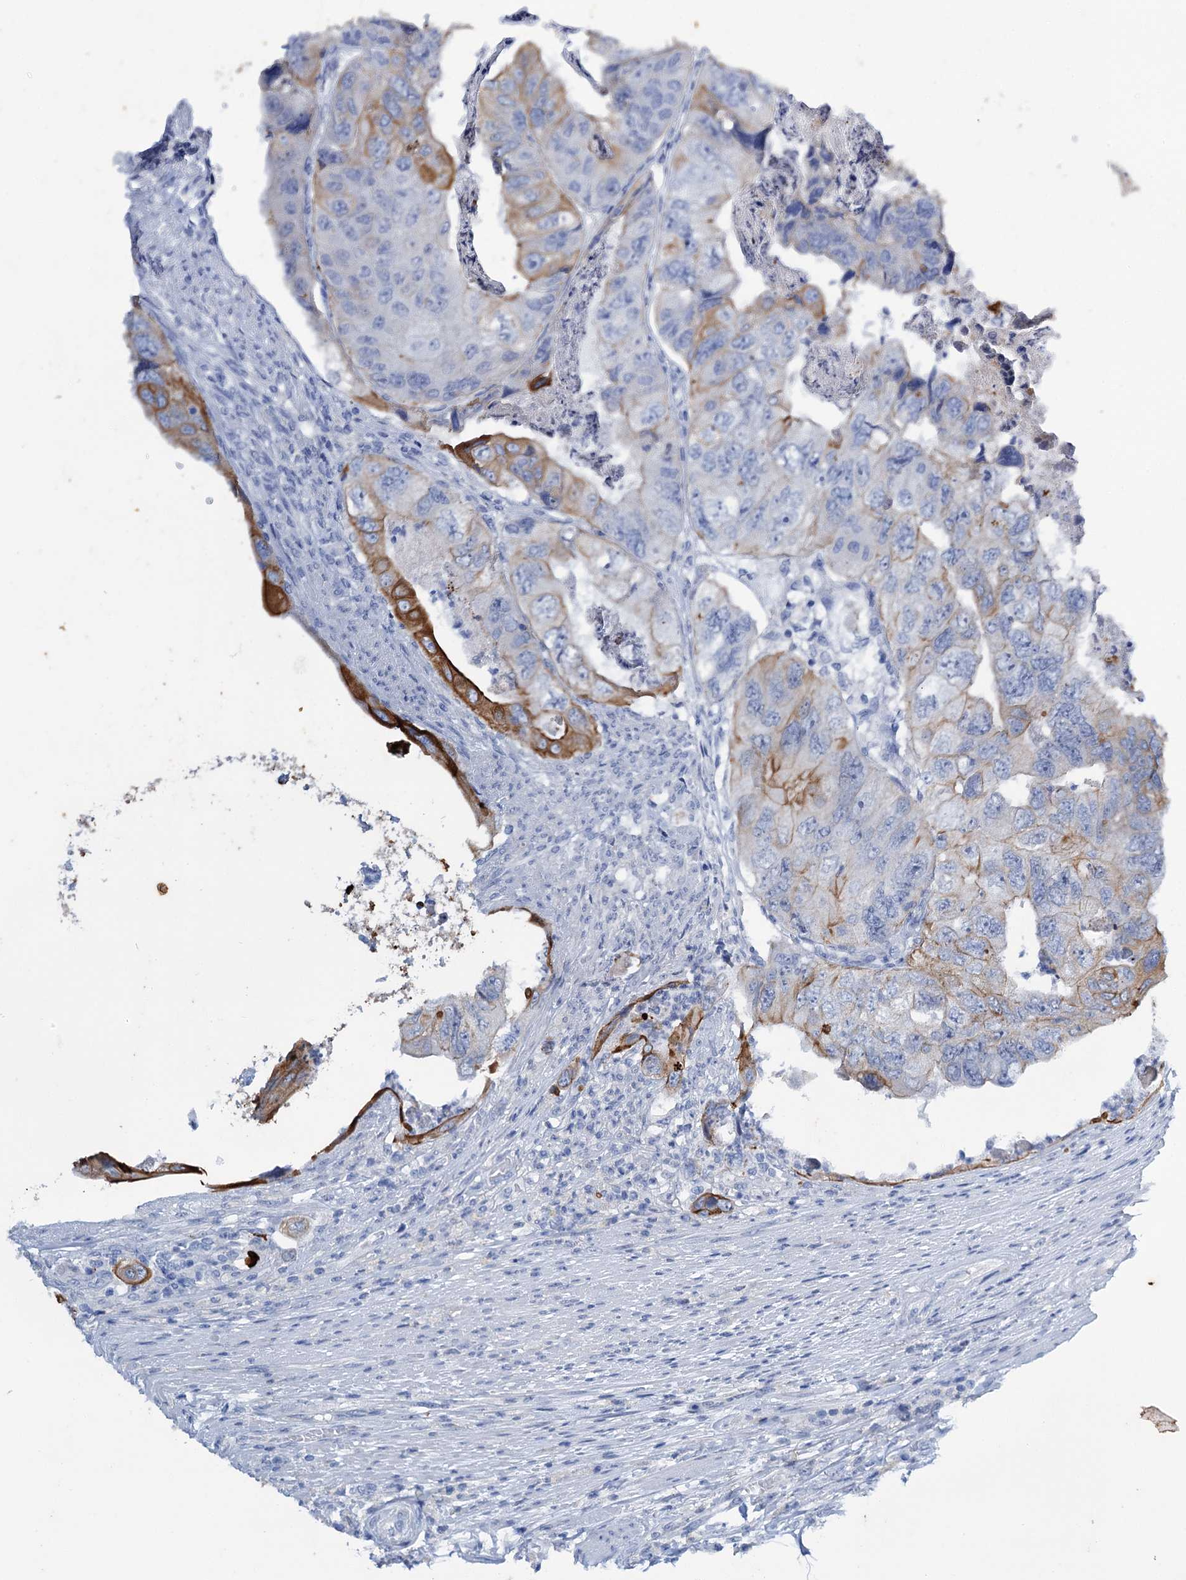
{"staining": {"intensity": "strong", "quantity": "<25%", "location": "cytoplasmic/membranous"}, "tissue": "colorectal cancer", "cell_type": "Tumor cells", "image_type": "cancer", "snomed": [{"axis": "morphology", "description": "Adenocarcinoma, NOS"}, {"axis": "topography", "description": "Rectum"}], "caption": "An image of colorectal adenocarcinoma stained for a protein demonstrates strong cytoplasmic/membranous brown staining in tumor cells. The protein of interest is stained brown, and the nuclei are stained in blue (DAB IHC with brightfield microscopy, high magnification).", "gene": "FAAP20", "patient": {"sex": "male", "age": 63}}